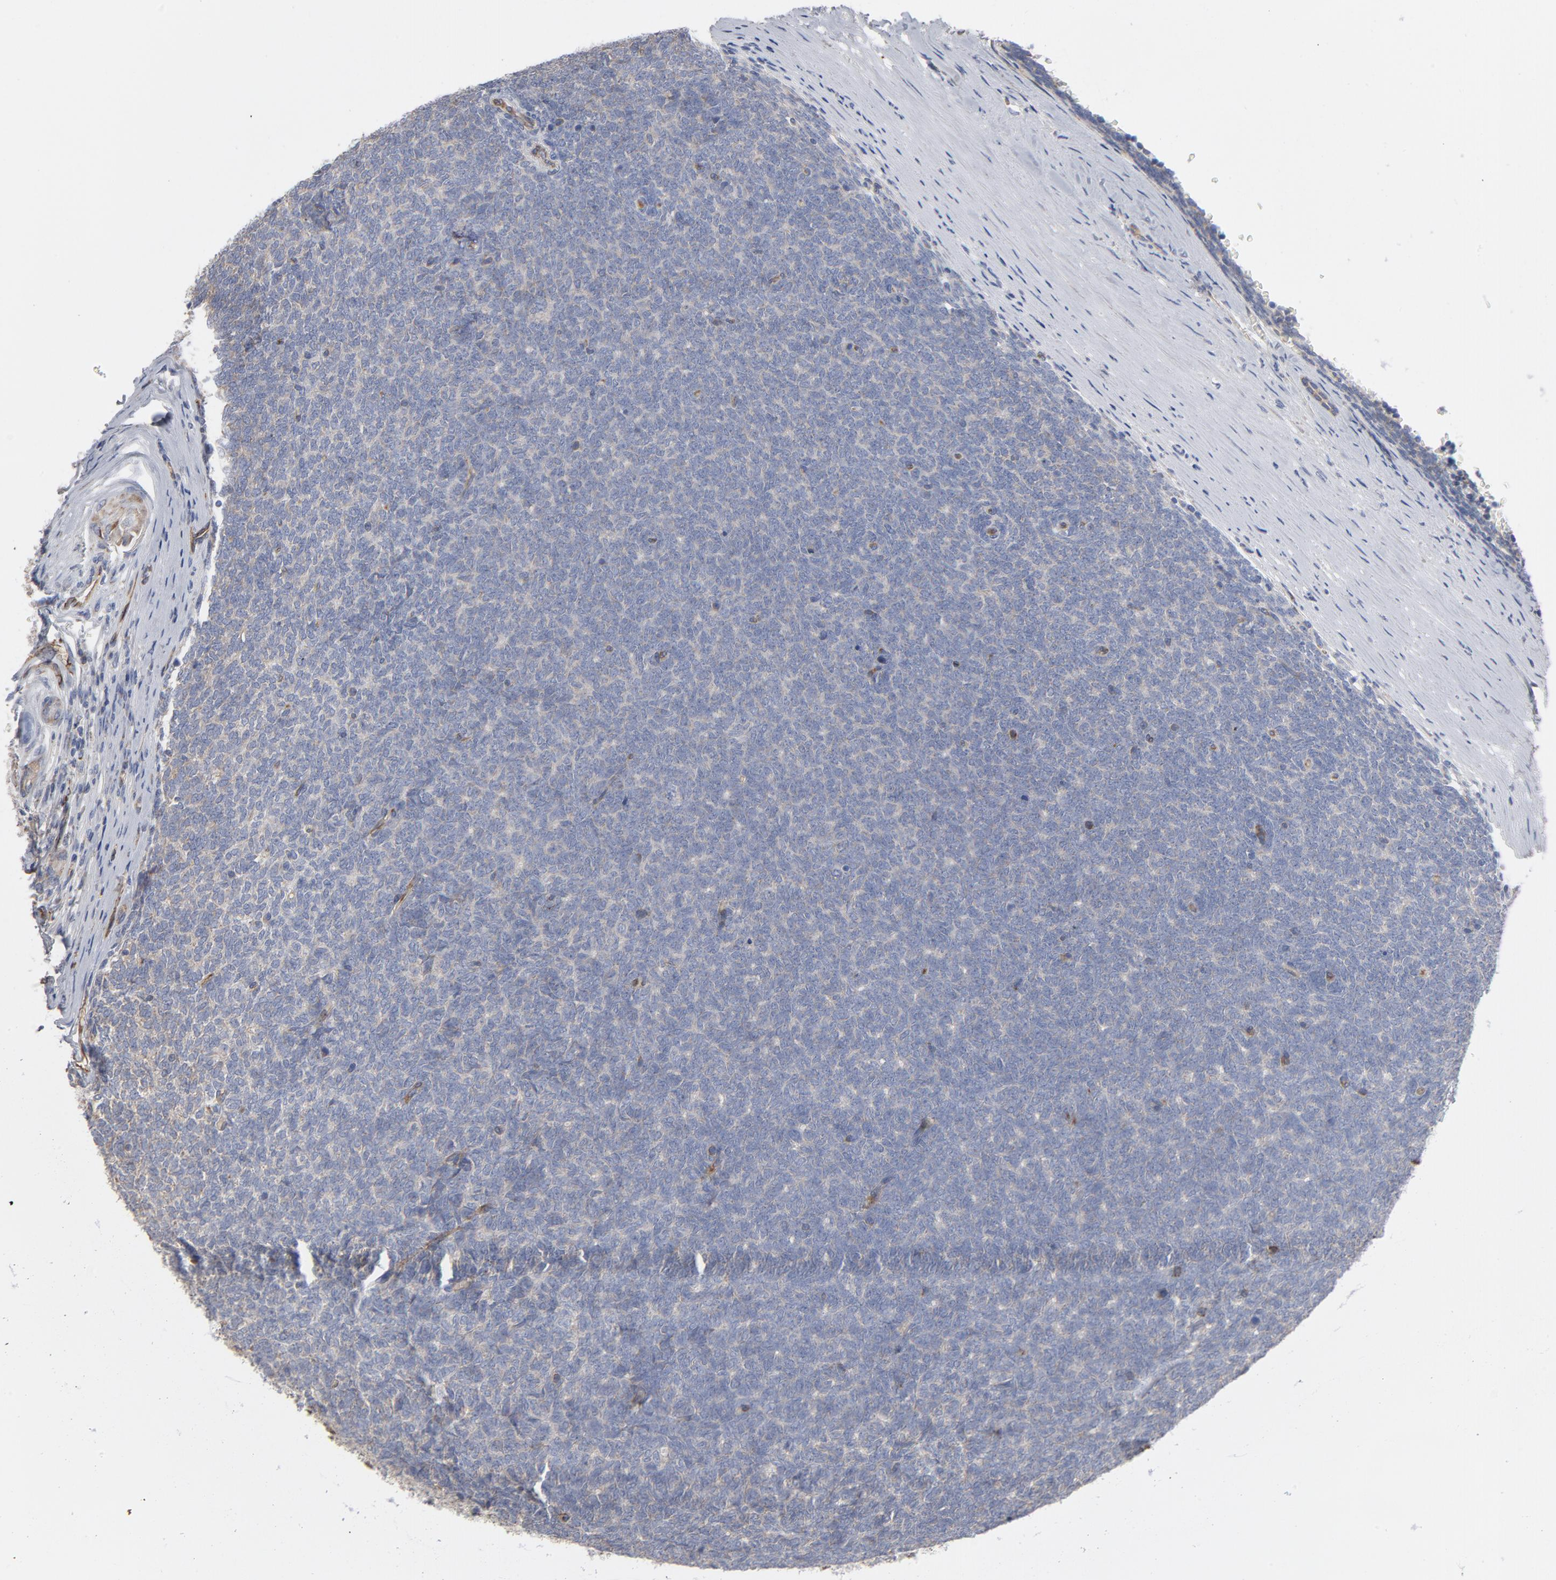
{"staining": {"intensity": "negative", "quantity": "none", "location": "none"}, "tissue": "renal cancer", "cell_type": "Tumor cells", "image_type": "cancer", "snomed": [{"axis": "morphology", "description": "Neoplasm, malignant, NOS"}, {"axis": "topography", "description": "Kidney"}], "caption": "Tumor cells are negative for protein expression in human renal neoplasm (malignant).", "gene": "OXA1L", "patient": {"sex": "male", "age": 28}}